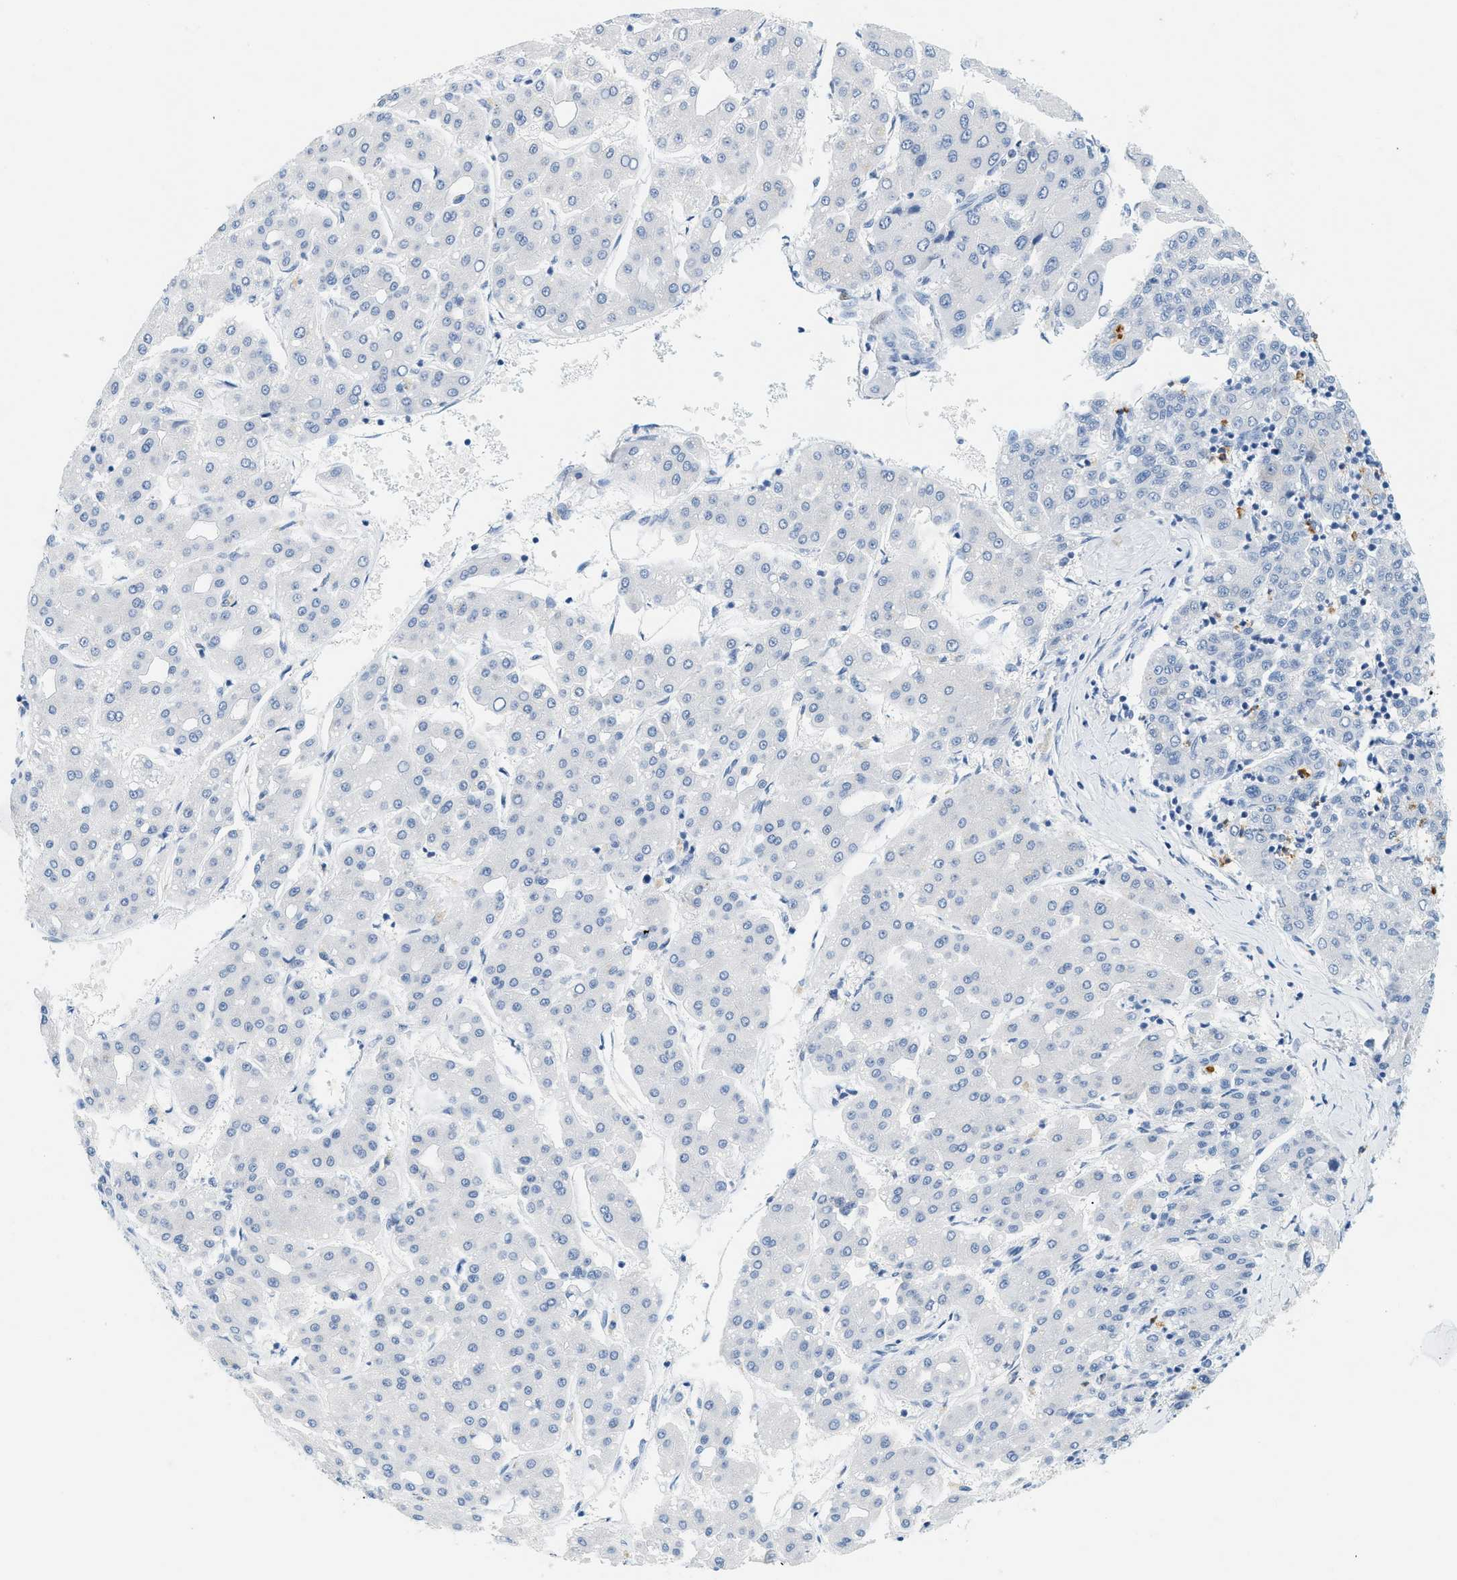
{"staining": {"intensity": "negative", "quantity": "none", "location": "none"}, "tissue": "liver cancer", "cell_type": "Tumor cells", "image_type": "cancer", "snomed": [{"axis": "morphology", "description": "Carcinoma, Hepatocellular, NOS"}, {"axis": "topography", "description": "Liver"}], "caption": "The immunohistochemistry photomicrograph has no significant expression in tumor cells of liver cancer (hepatocellular carcinoma) tissue.", "gene": "LCN2", "patient": {"sex": "male", "age": 65}}